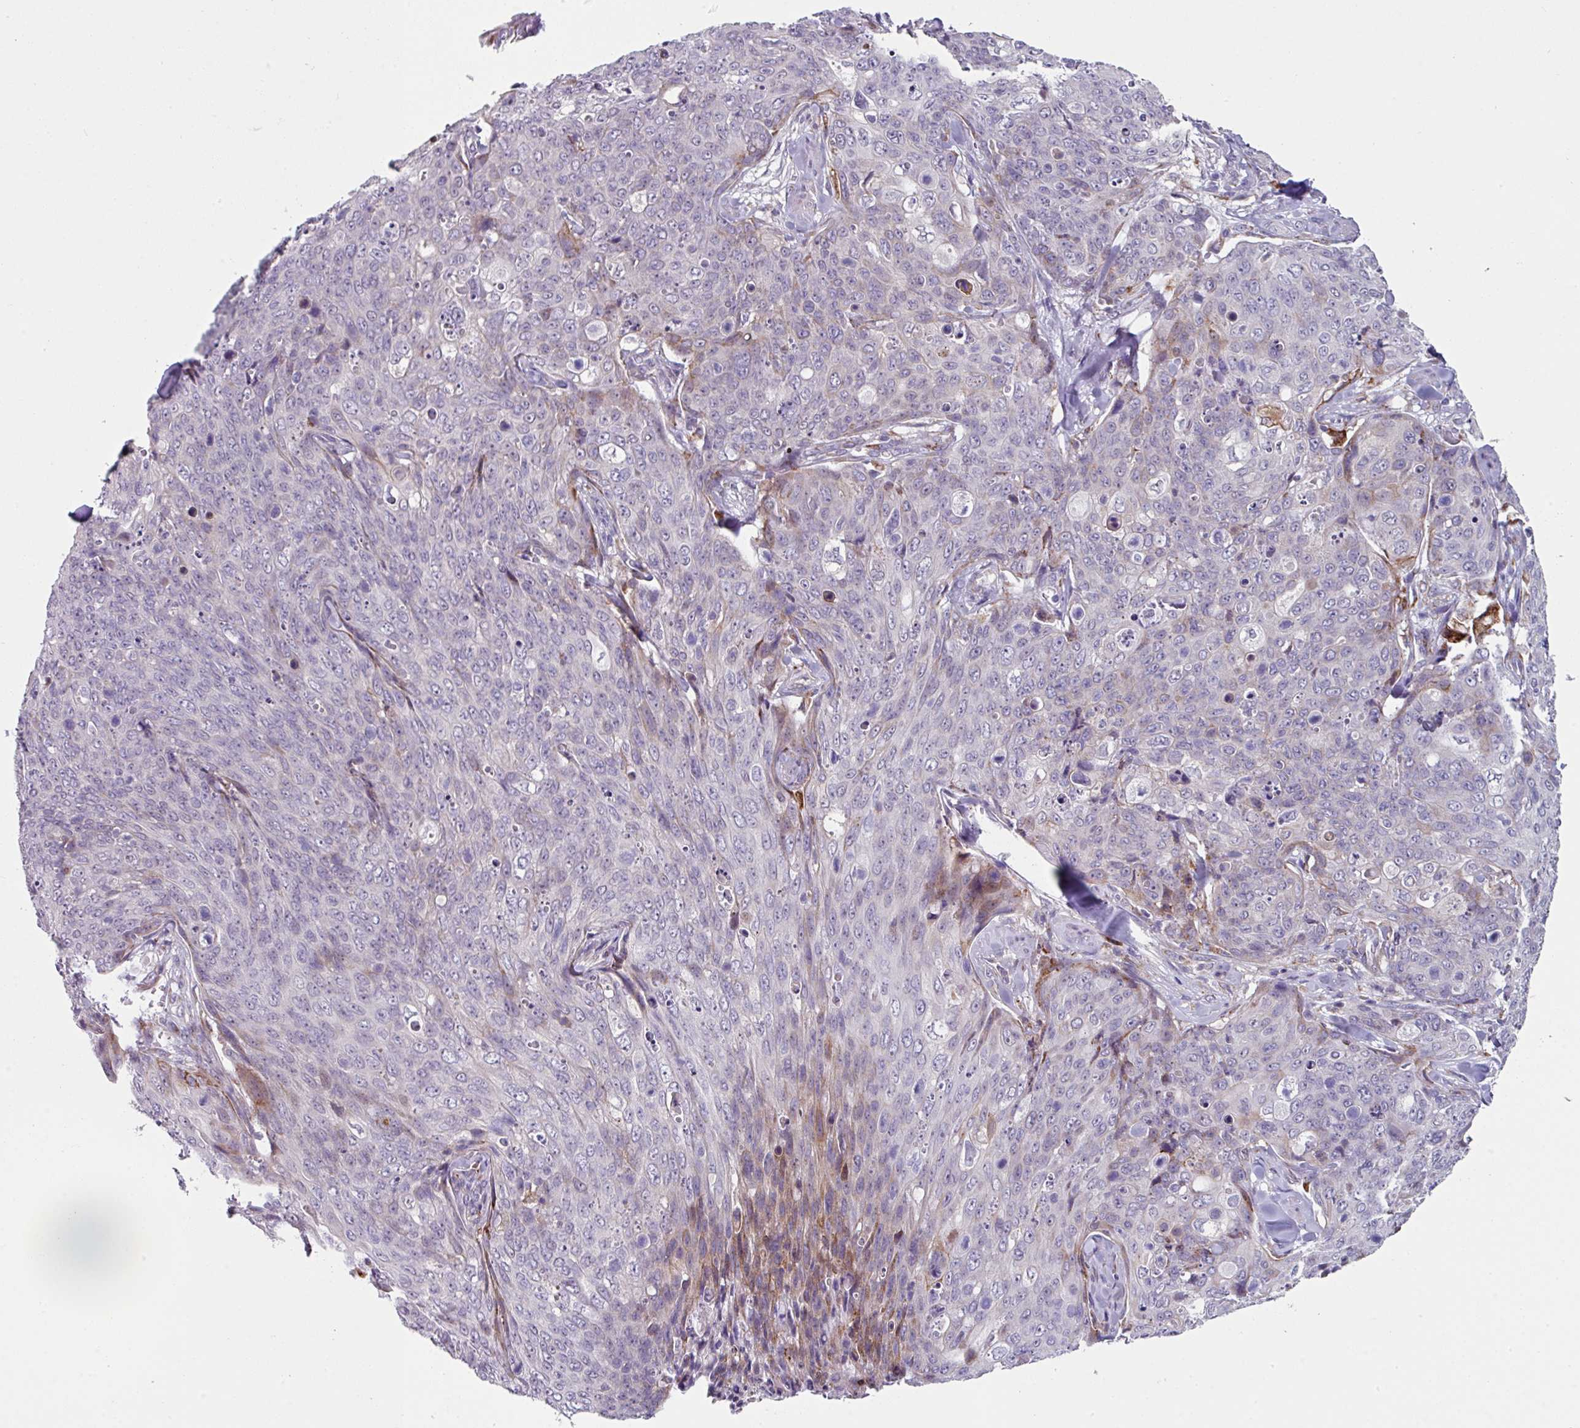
{"staining": {"intensity": "weak", "quantity": "<25%", "location": "cytoplasmic/membranous"}, "tissue": "skin cancer", "cell_type": "Tumor cells", "image_type": "cancer", "snomed": [{"axis": "morphology", "description": "Squamous cell carcinoma, NOS"}, {"axis": "topography", "description": "Skin"}, {"axis": "topography", "description": "Vulva"}], "caption": "Immunohistochemistry (IHC) photomicrograph of squamous cell carcinoma (skin) stained for a protein (brown), which displays no staining in tumor cells.", "gene": "BMS1", "patient": {"sex": "female", "age": 85}}